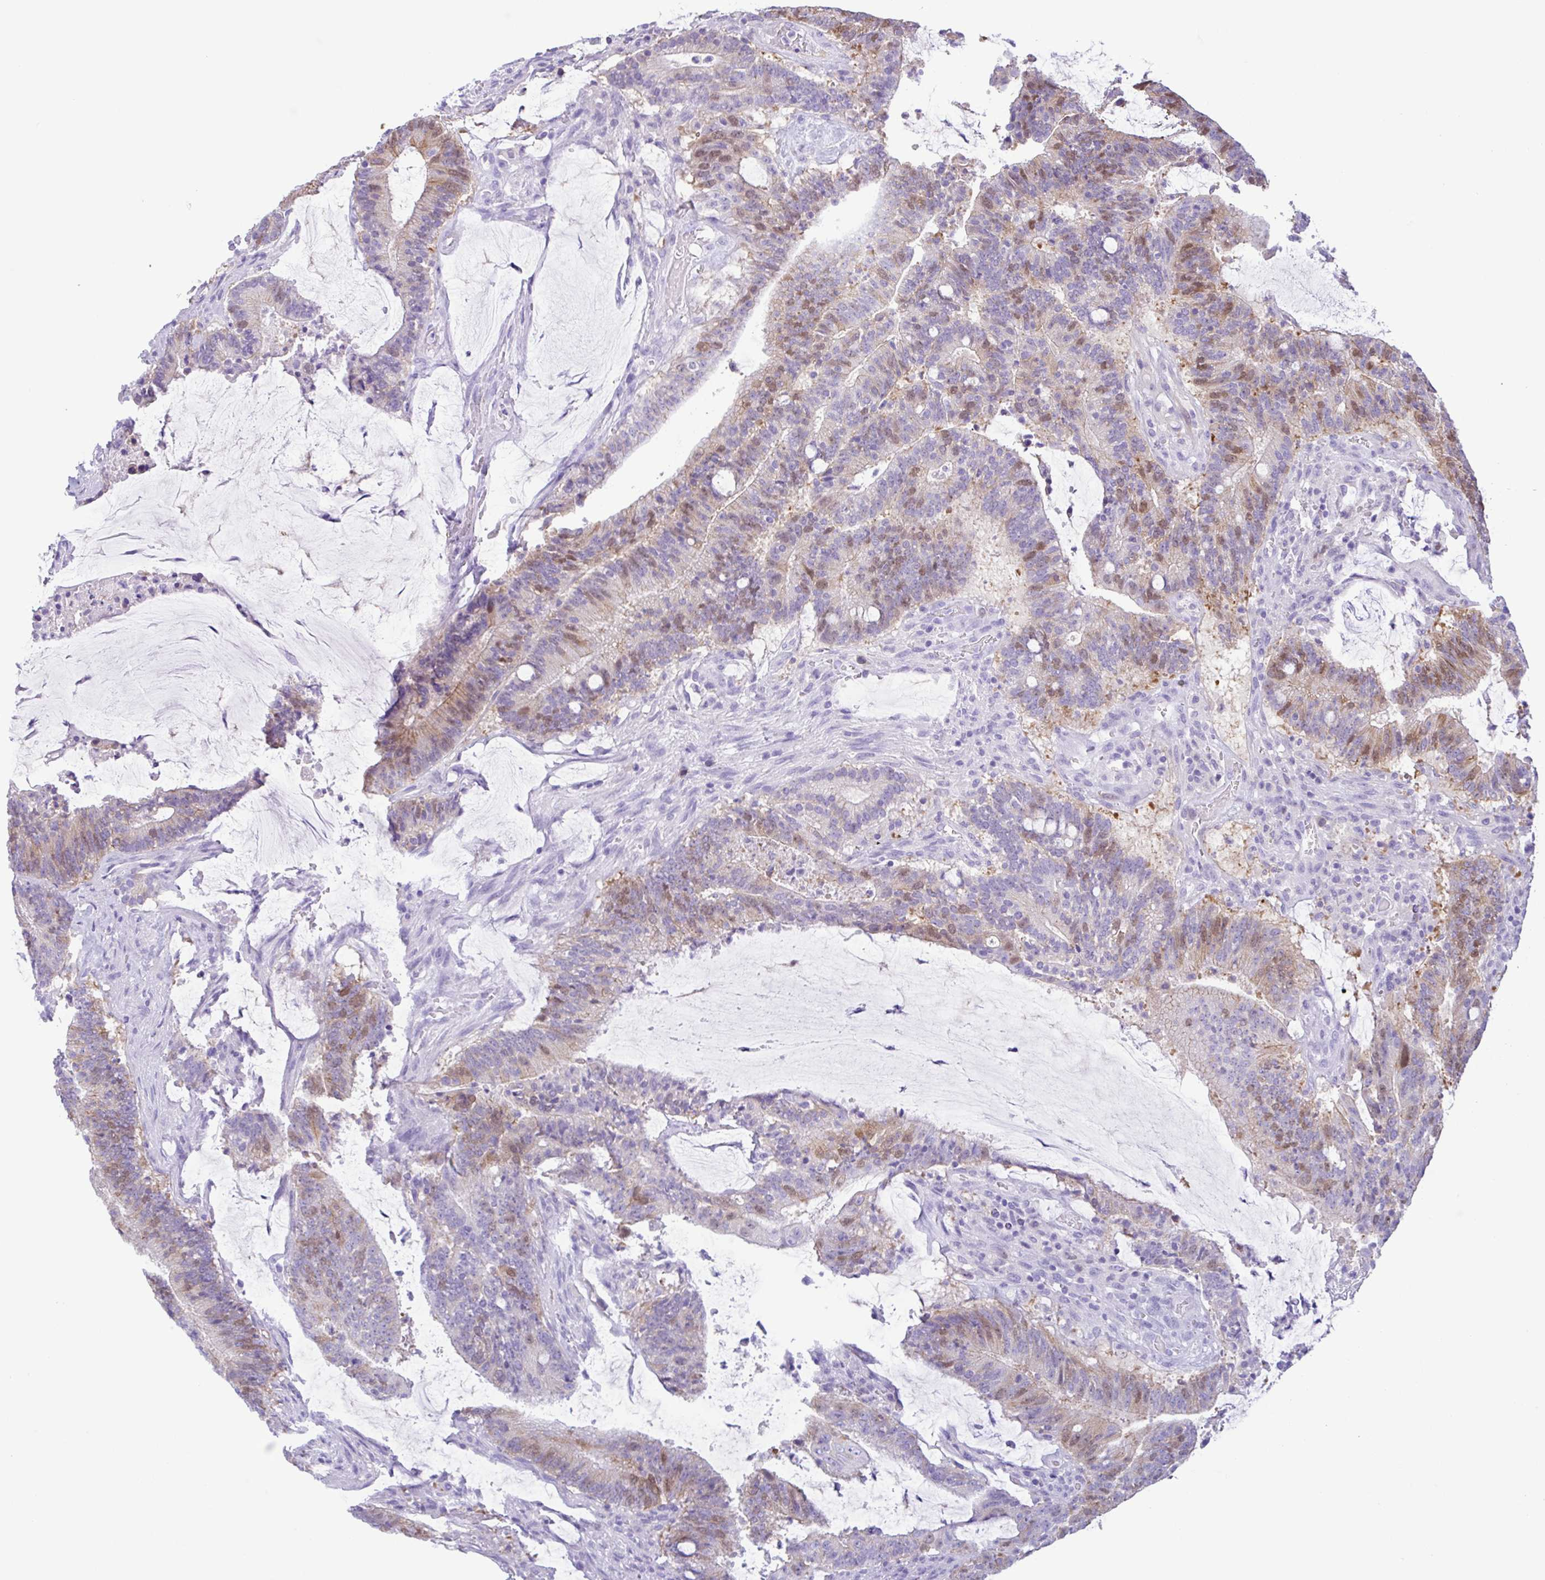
{"staining": {"intensity": "moderate", "quantity": "<25%", "location": "cytoplasmic/membranous,nuclear"}, "tissue": "colorectal cancer", "cell_type": "Tumor cells", "image_type": "cancer", "snomed": [{"axis": "morphology", "description": "Adenocarcinoma, NOS"}, {"axis": "topography", "description": "Colon"}], "caption": "Immunohistochemistry (IHC) photomicrograph of neoplastic tissue: human colorectal cancer stained using IHC shows low levels of moderate protein expression localized specifically in the cytoplasmic/membranous and nuclear of tumor cells, appearing as a cytoplasmic/membranous and nuclear brown color.", "gene": "RRM2", "patient": {"sex": "female", "age": 43}}